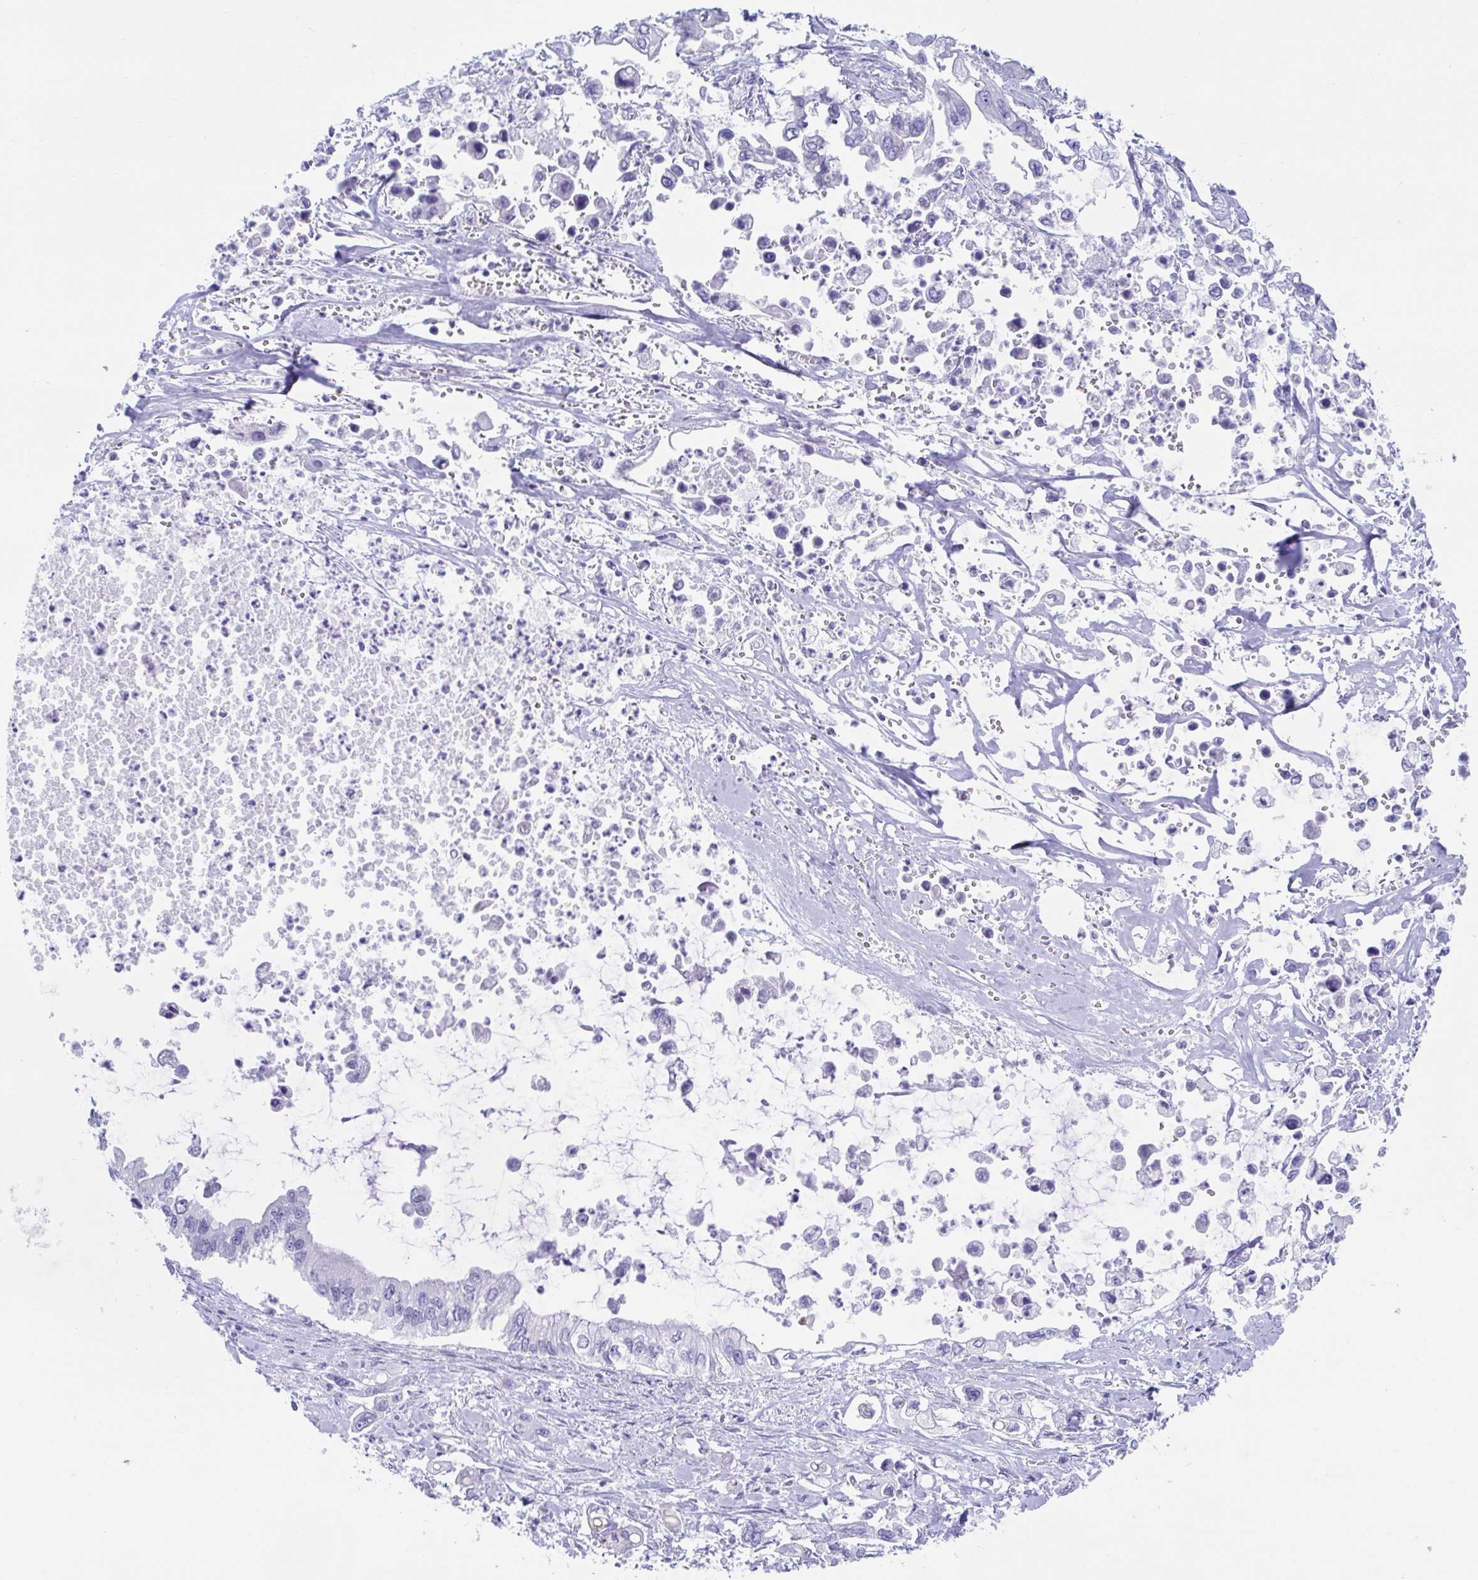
{"staining": {"intensity": "negative", "quantity": "none", "location": "none"}, "tissue": "pancreatic cancer", "cell_type": "Tumor cells", "image_type": "cancer", "snomed": [{"axis": "morphology", "description": "Adenocarcinoma, NOS"}, {"axis": "topography", "description": "Pancreas"}], "caption": "Immunohistochemistry (IHC) of human pancreatic cancer shows no positivity in tumor cells.", "gene": "TTC30B", "patient": {"sex": "male", "age": 61}}